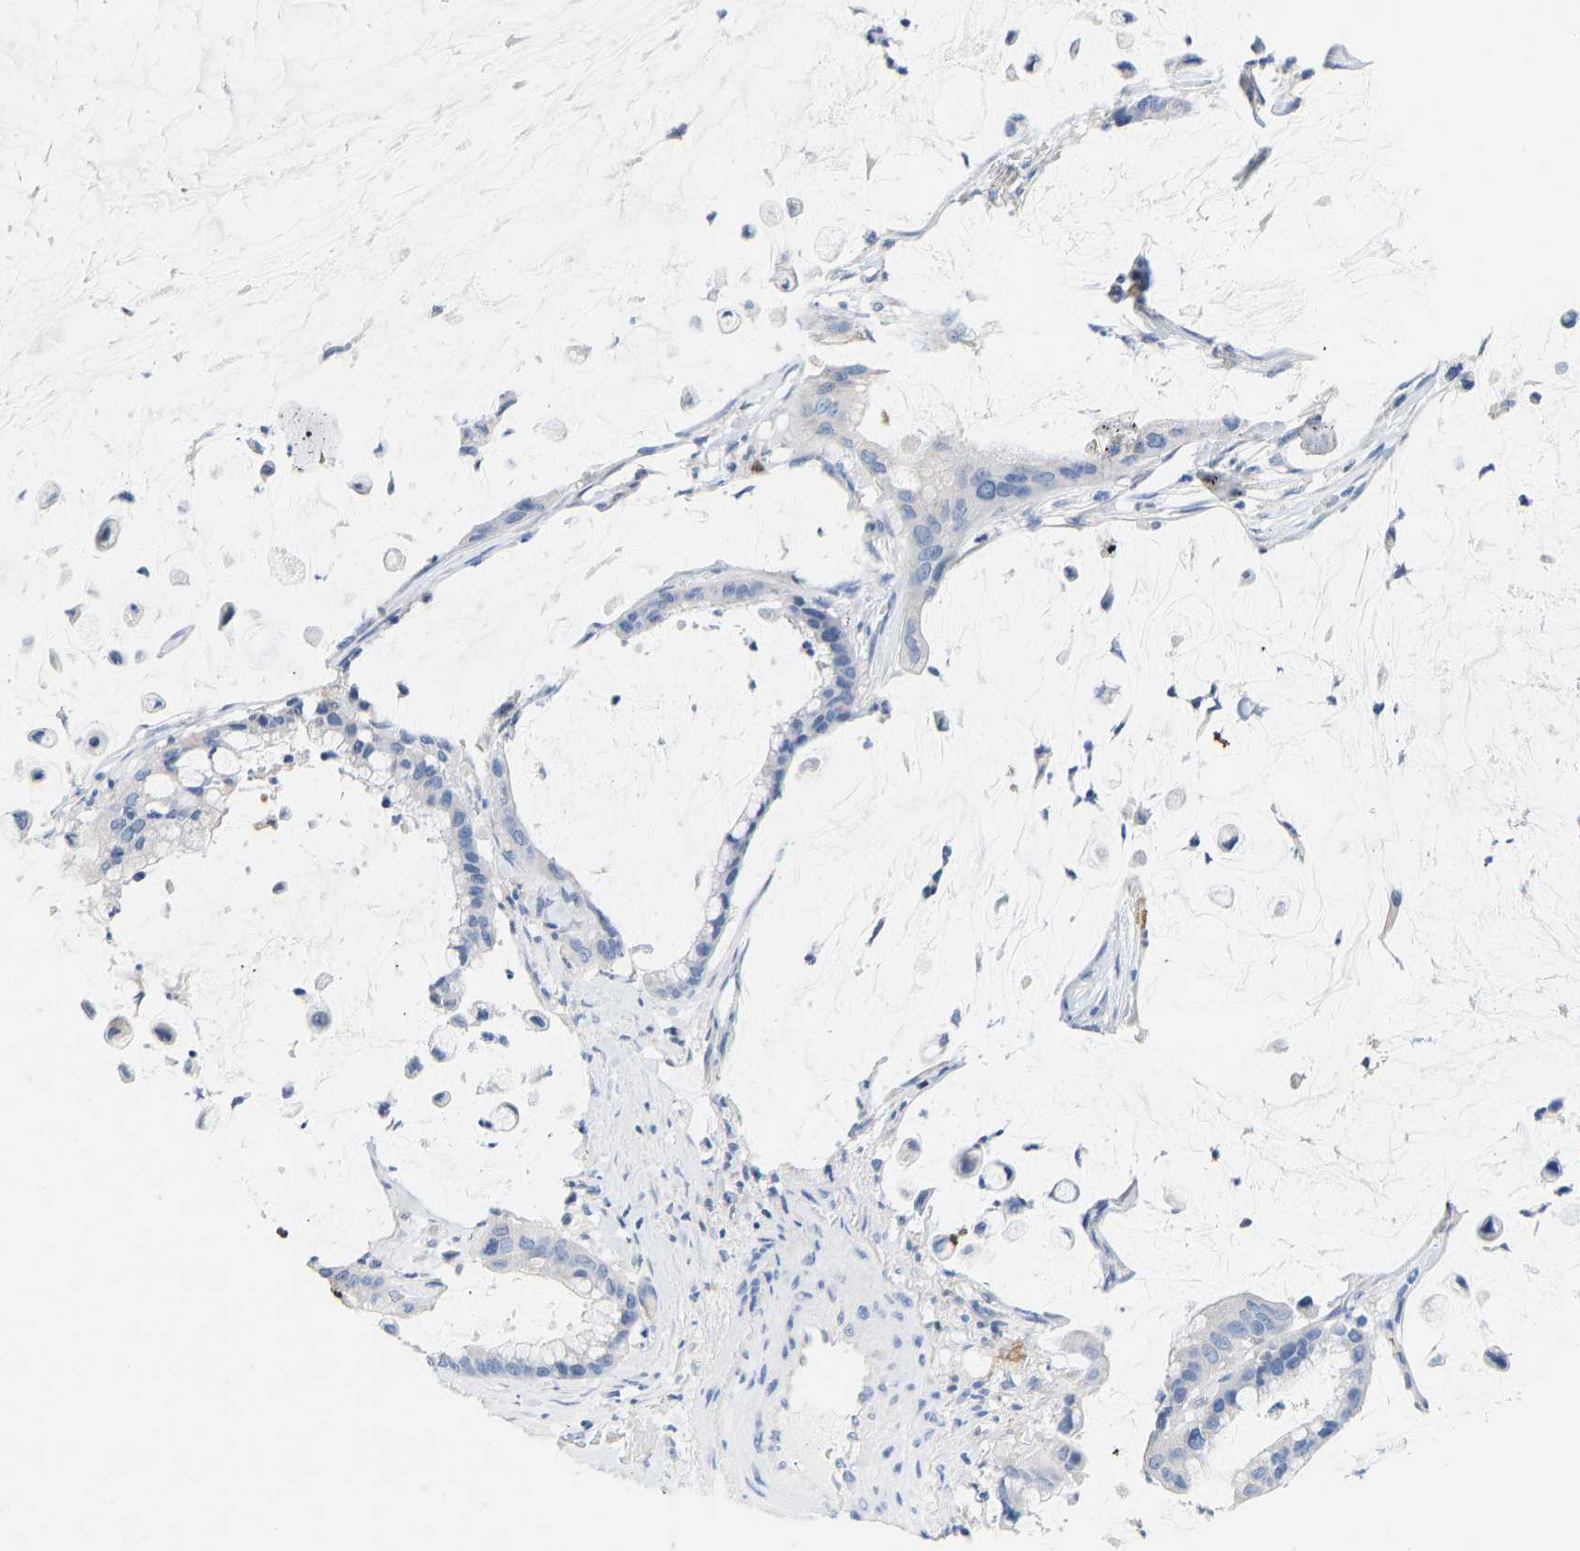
{"staining": {"intensity": "negative", "quantity": "none", "location": "none"}, "tissue": "pancreatic cancer", "cell_type": "Tumor cells", "image_type": "cancer", "snomed": [{"axis": "morphology", "description": "Adenocarcinoma, NOS"}, {"axis": "topography", "description": "Pancreas"}], "caption": "Tumor cells are negative for brown protein staining in pancreatic cancer (adenocarcinoma).", "gene": "EVL", "patient": {"sex": "male", "age": 41}}